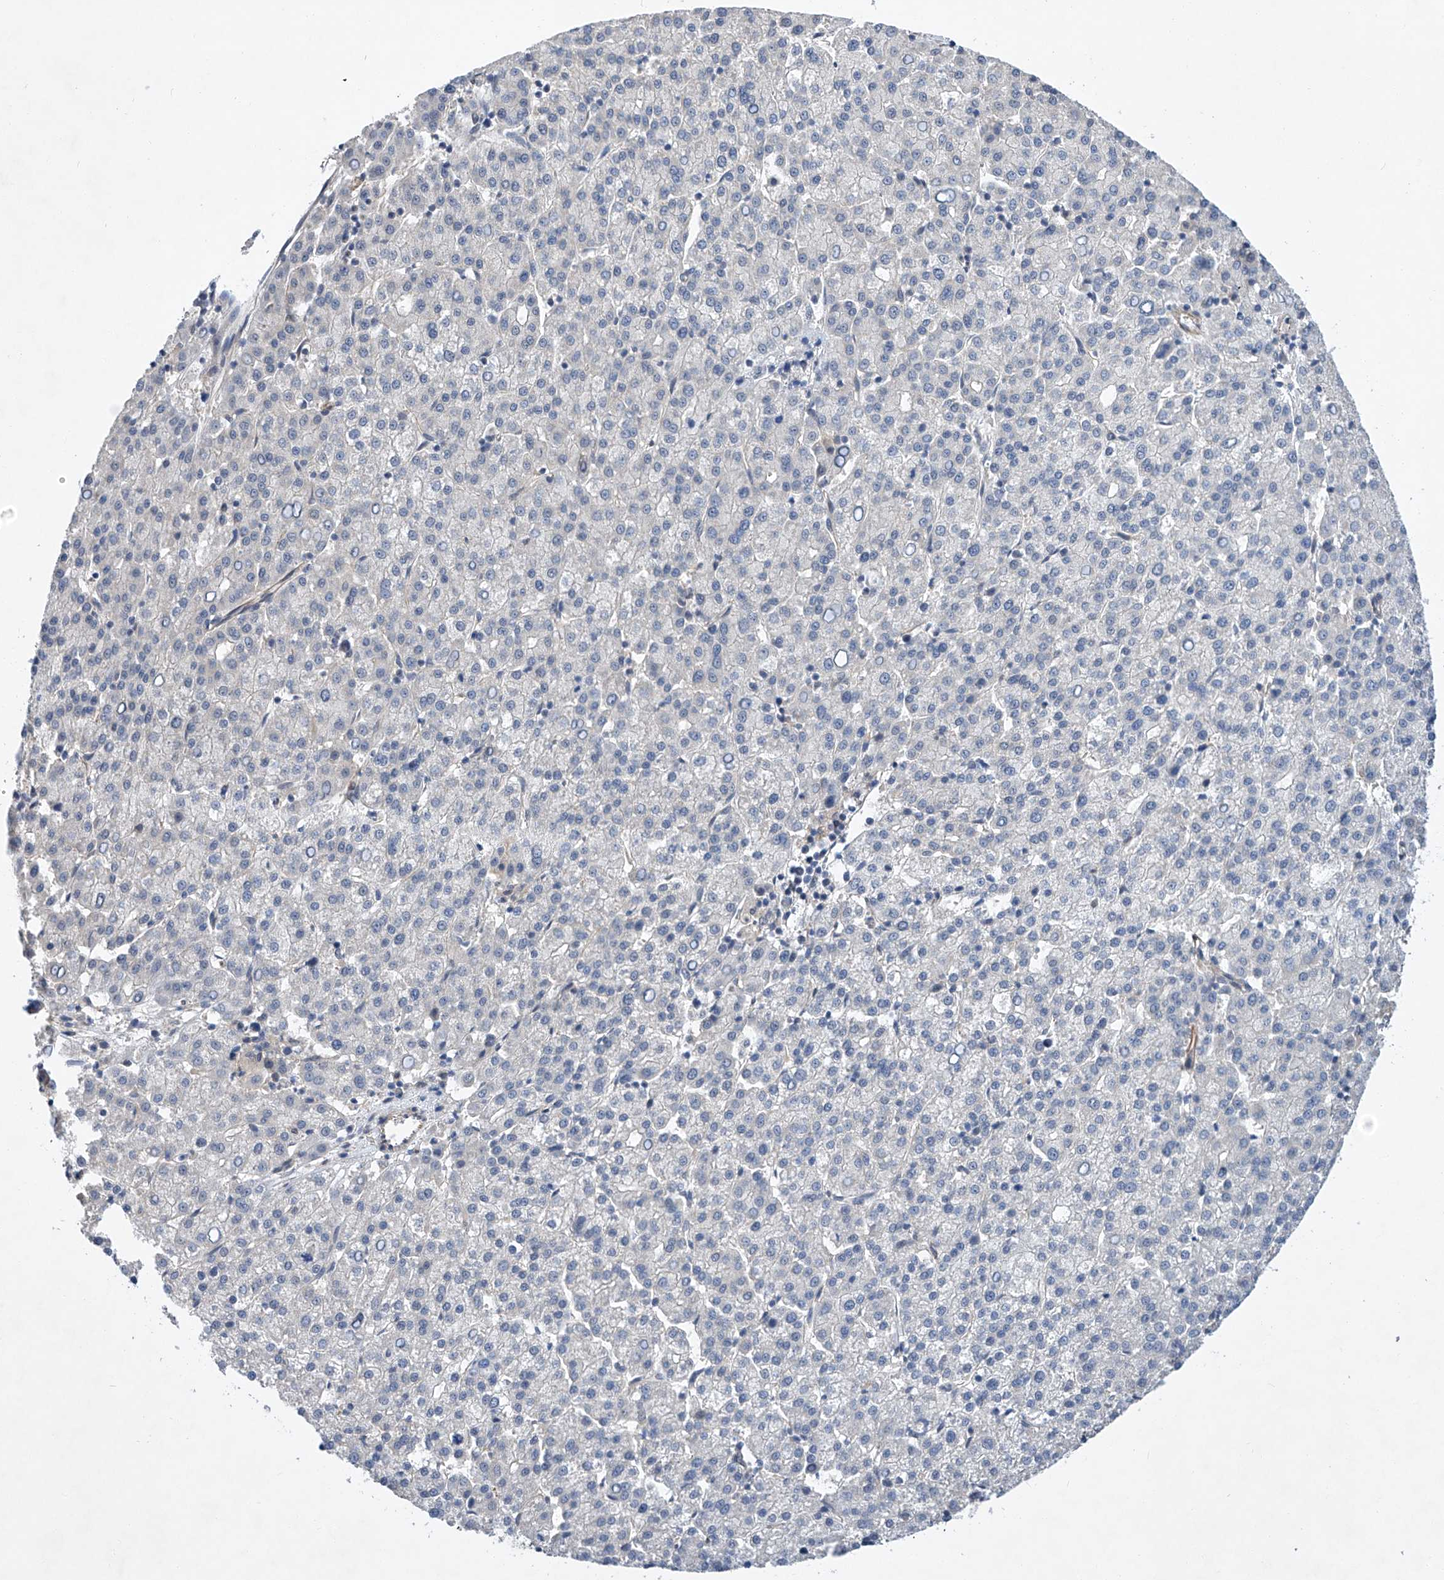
{"staining": {"intensity": "negative", "quantity": "none", "location": "none"}, "tissue": "liver cancer", "cell_type": "Tumor cells", "image_type": "cancer", "snomed": [{"axis": "morphology", "description": "Carcinoma, Hepatocellular, NOS"}, {"axis": "topography", "description": "Liver"}], "caption": "A photomicrograph of liver cancer stained for a protein shows no brown staining in tumor cells. (Immunohistochemistry (ihc), brightfield microscopy, high magnification).", "gene": "AMD1", "patient": {"sex": "female", "age": 58}}